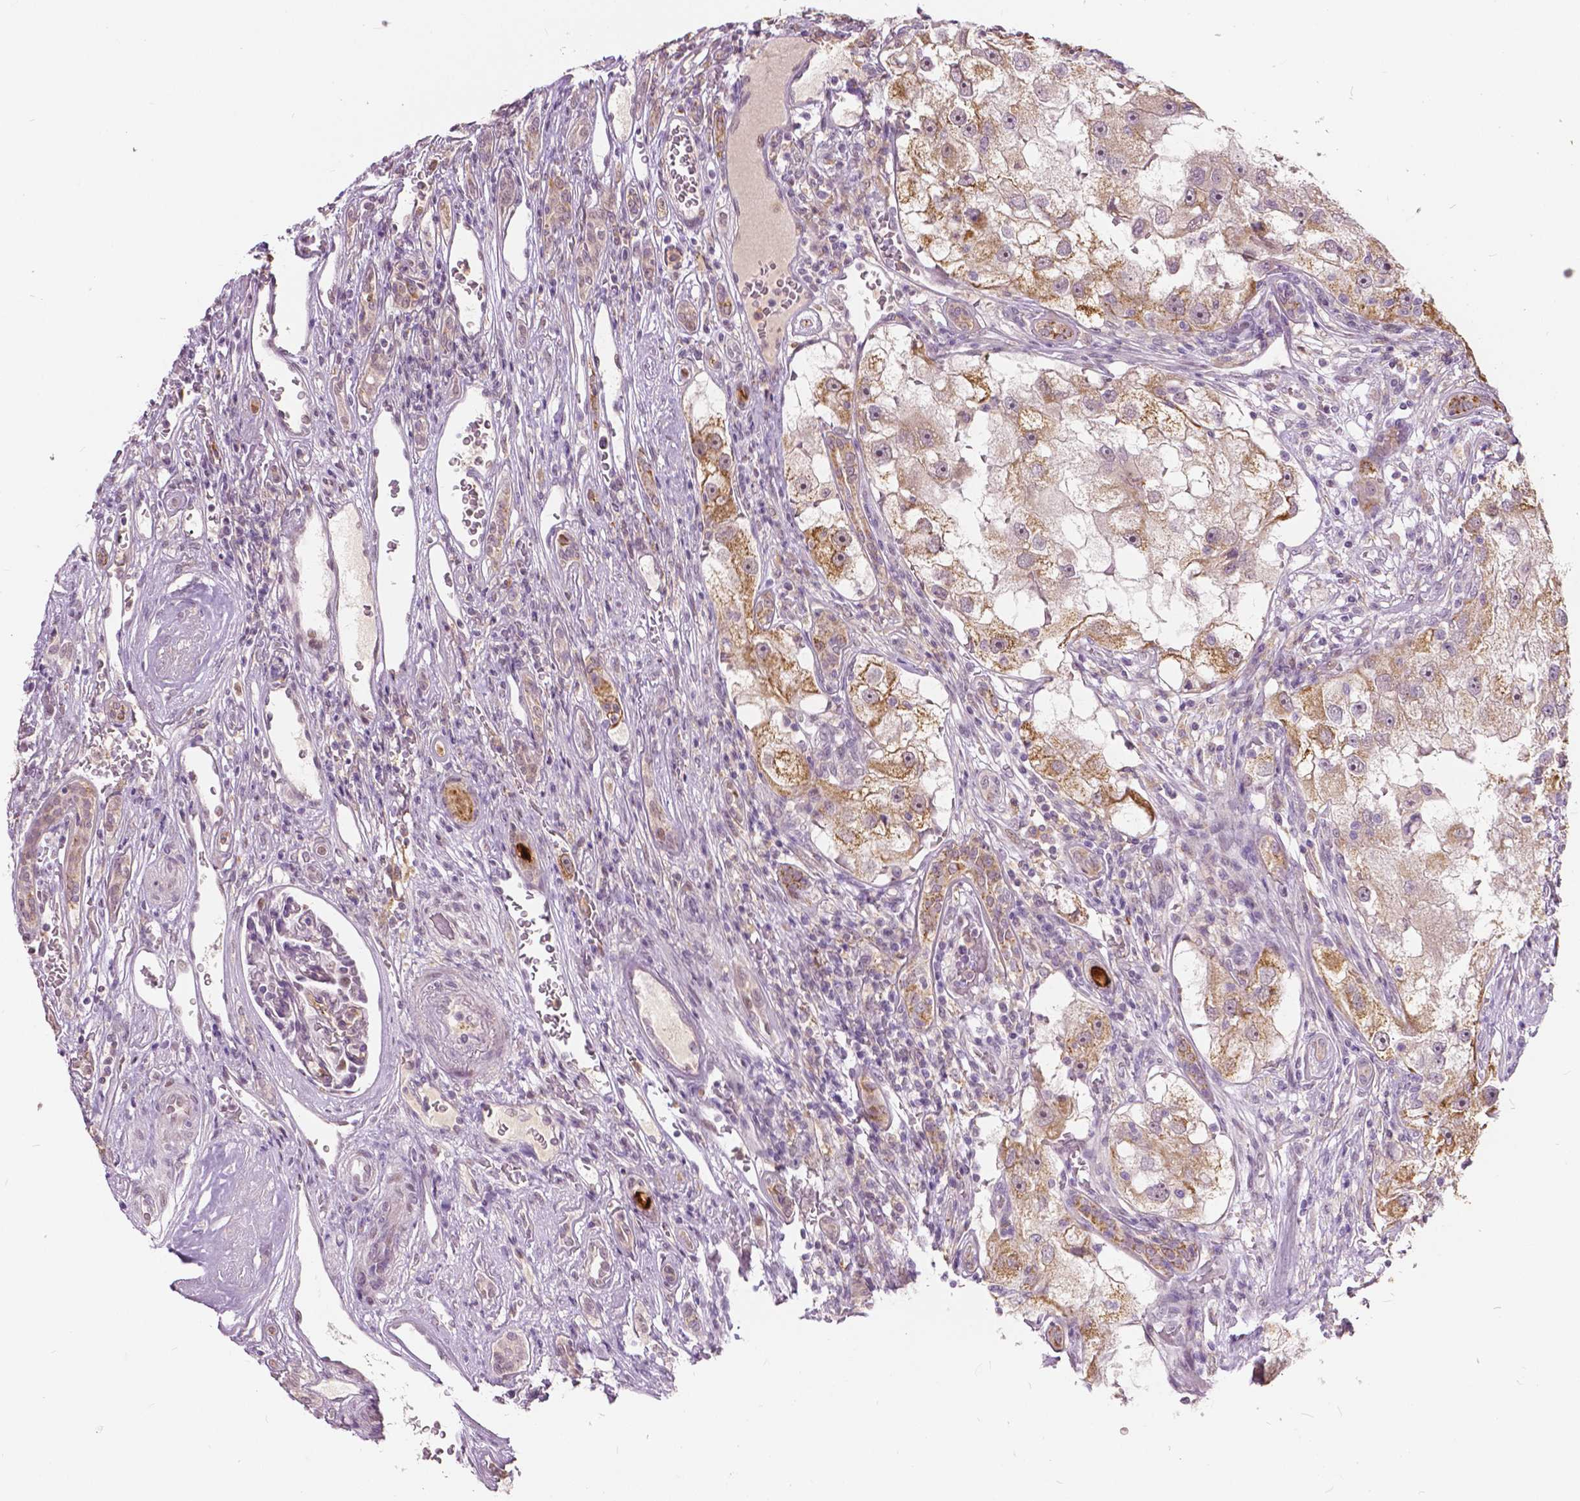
{"staining": {"intensity": "moderate", "quantity": "25%-75%", "location": "cytoplasmic/membranous,nuclear"}, "tissue": "renal cancer", "cell_type": "Tumor cells", "image_type": "cancer", "snomed": [{"axis": "morphology", "description": "Adenocarcinoma, NOS"}, {"axis": "topography", "description": "Kidney"}], "caption": "The histopathology image displays immunohistochemical staining of renal cancer (adenocarcinoma). There is moderate cytoplasmic/membranous and nuclear staining is seen in approximately 25%-75% of tumor cells.", "gene": "DLX6", "patient": {"sex": "male", "age": 63}}